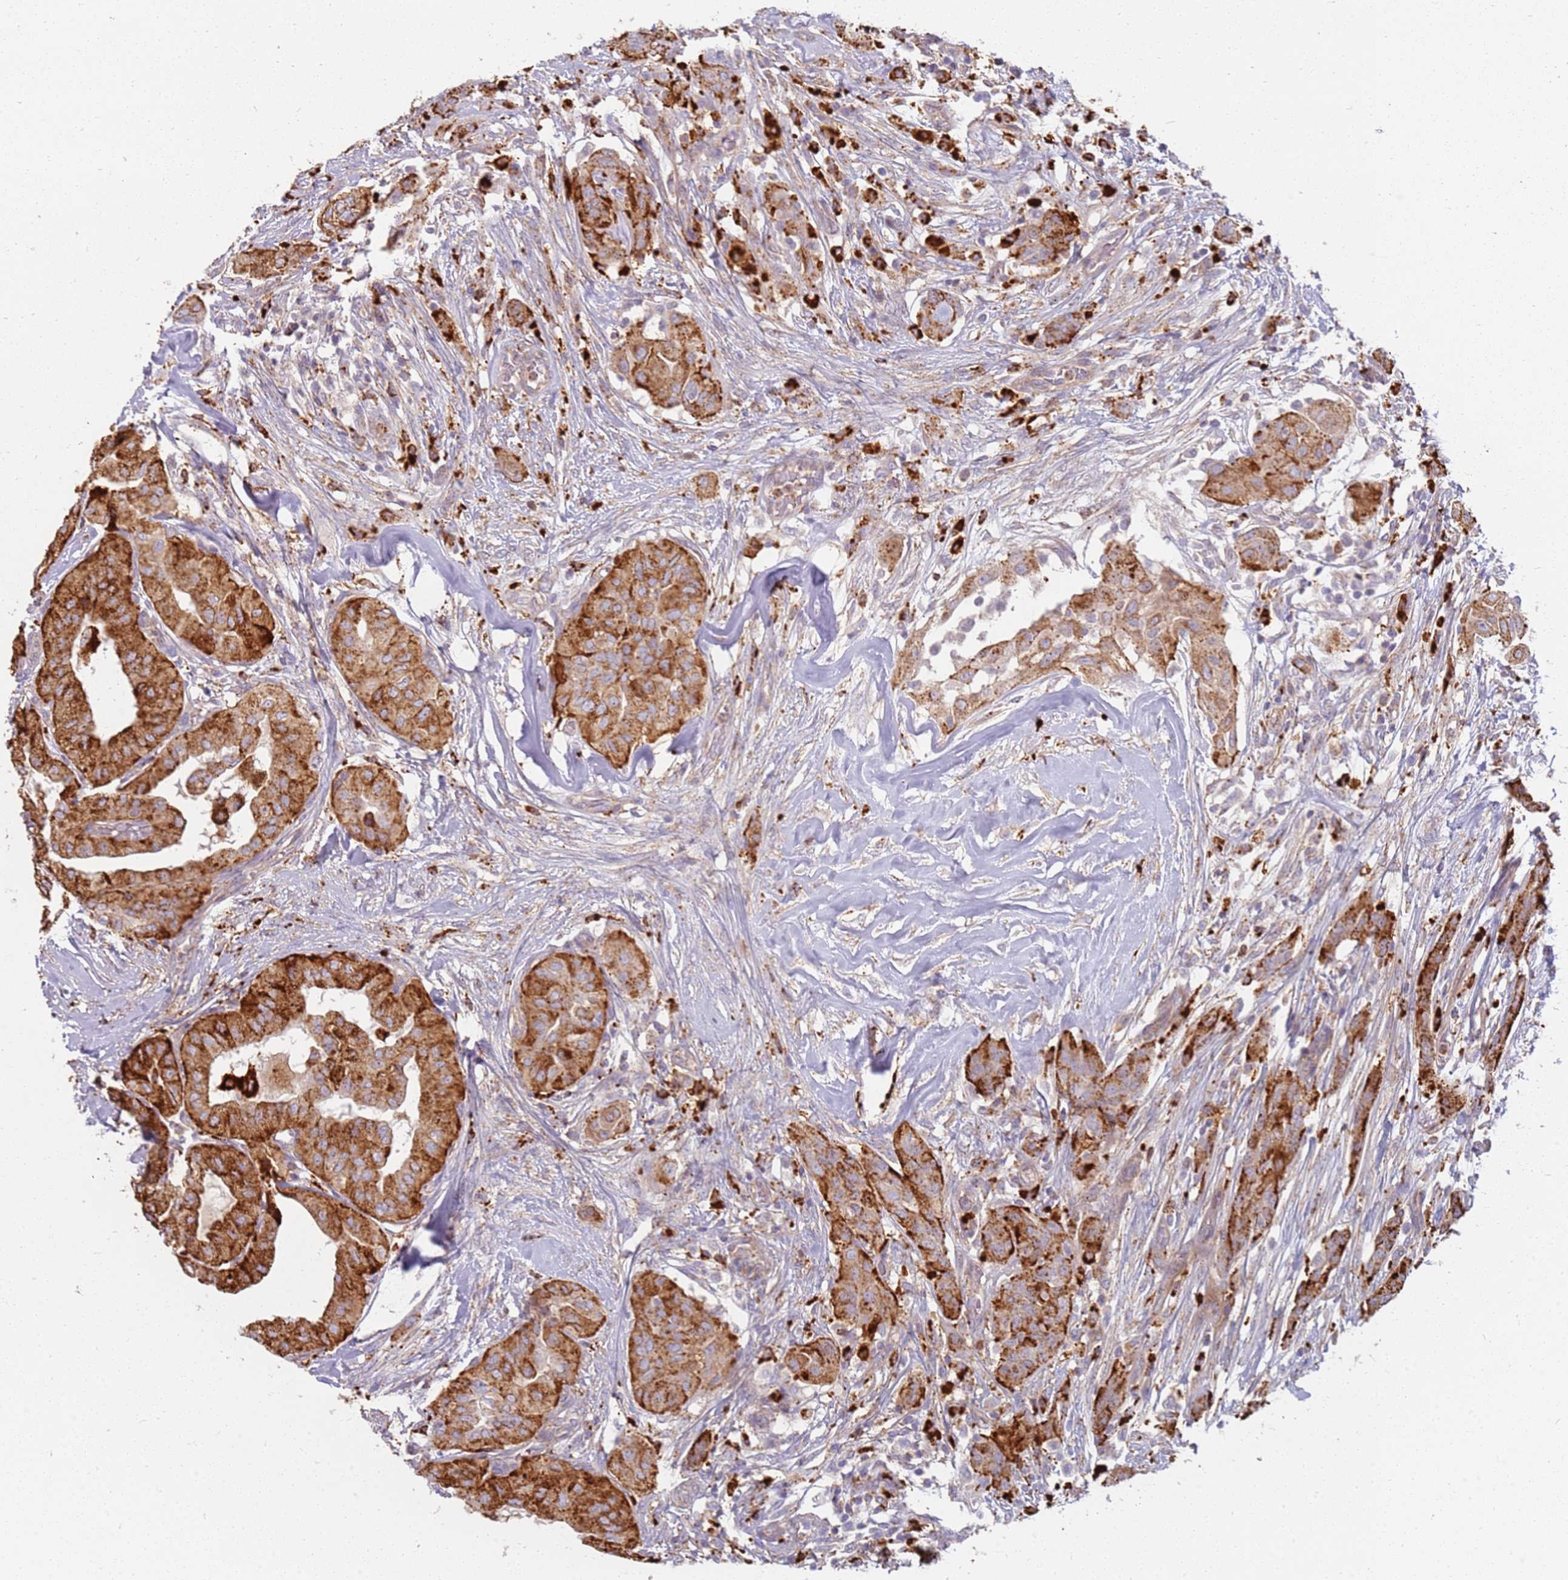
{"staining": {"intensity": "strong", "quantity": ">75%", "location": "cytoplasmic/membranous"}, "tissue": "thyroid cancer", "cell_type": "Tumor cells", "image_type": "cancer", "snomed": [{"axis": "morphology", "description": "Papillary adenocarcinoma, NOS"}, {"axis": "topography", "description": "Thyroid gland"}], "caption": "The micrograph exhibits a brown stain indicating the presence of a protein in the cytoplasmic/membranous of tumor cells in papillary adenocarcinoma (thyroid).", "gene": "TMEM229B", "patient": {"sex": "female", "age": 59}}